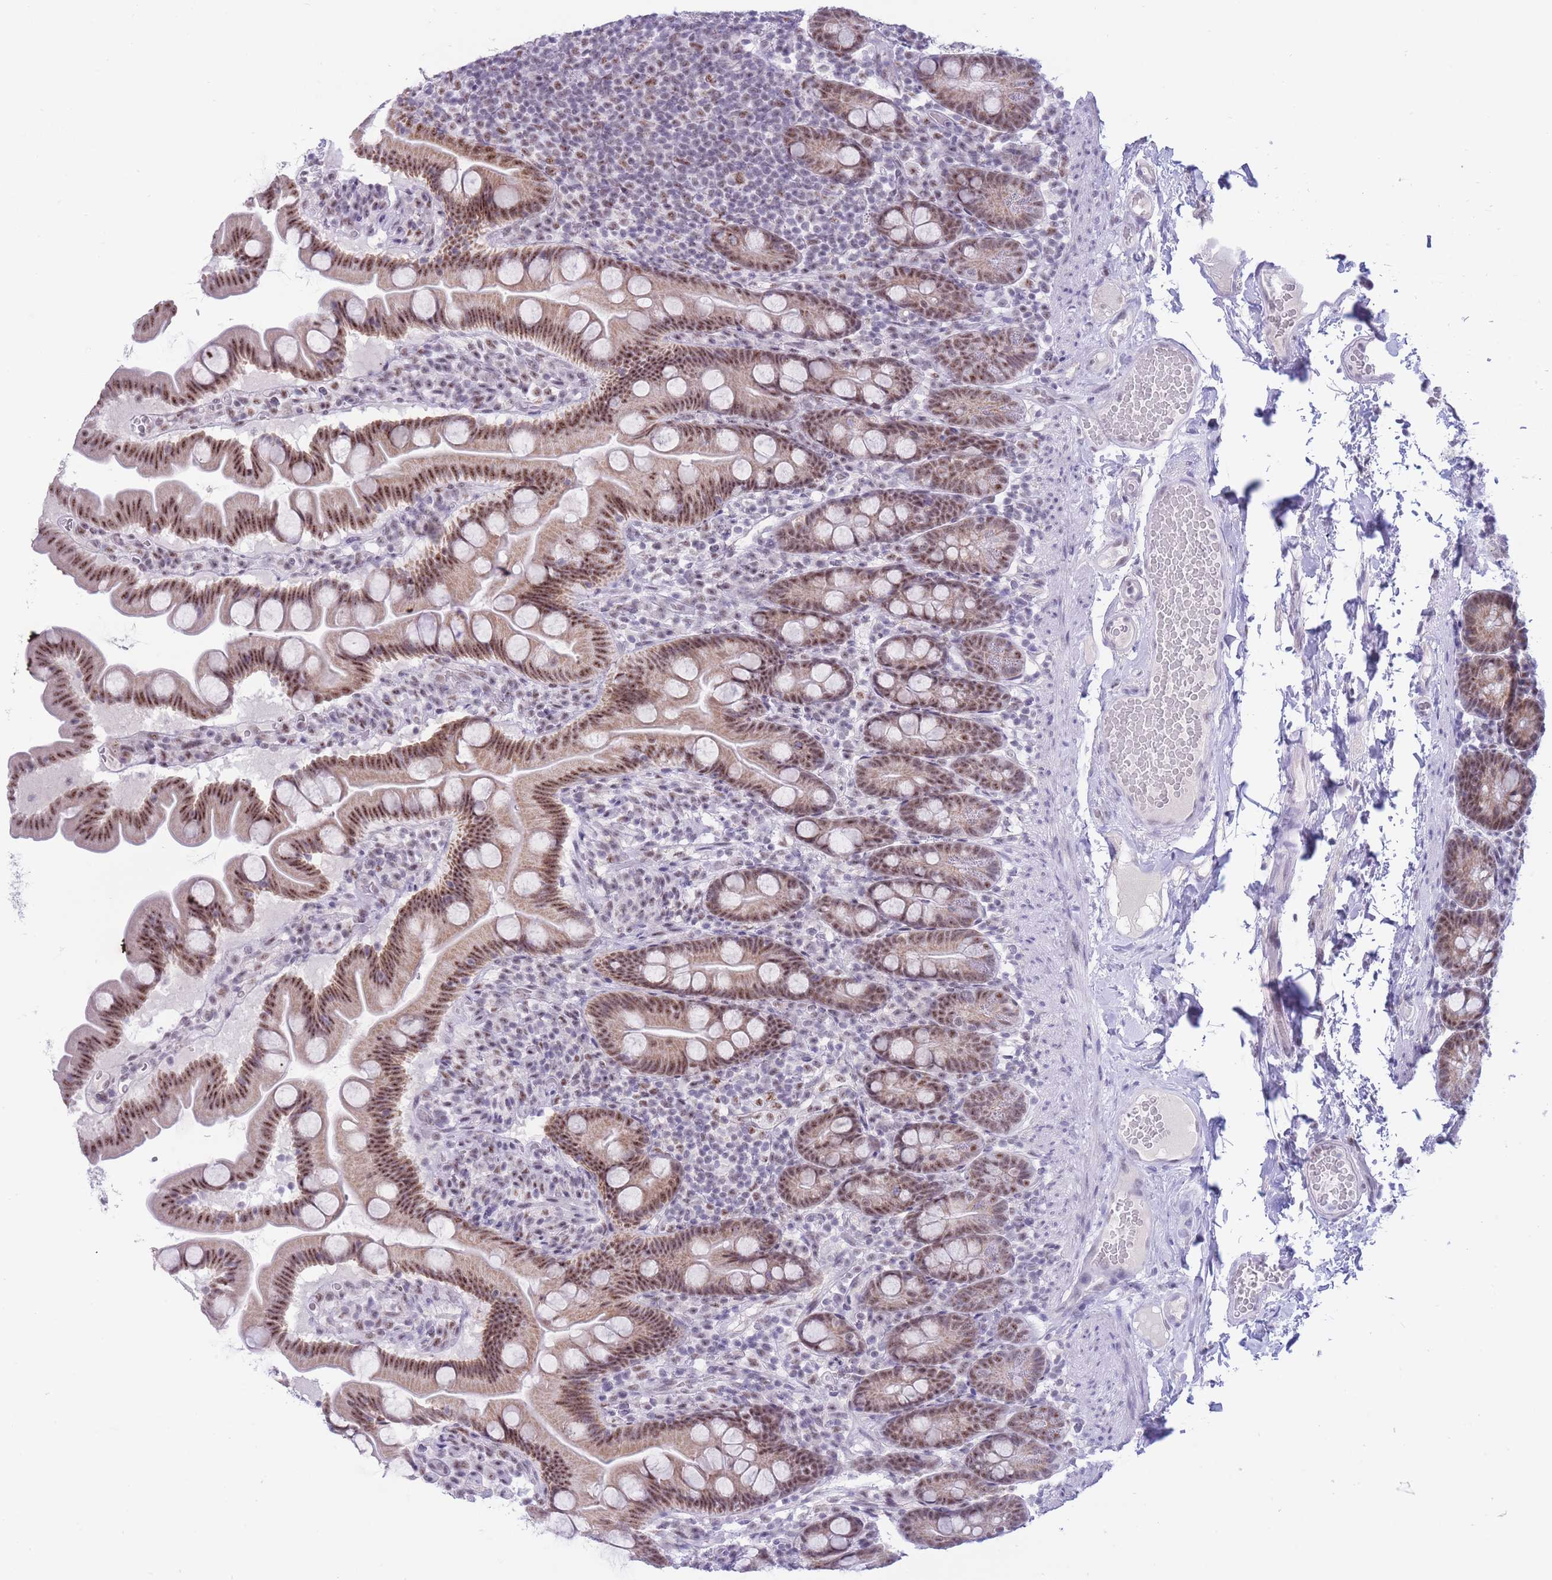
{"staining": {"intensity": "moderate", "quantity": "25%-75%", "location": "nuclear"}, "tissue": "small intestine", "cell_type": "Glandular cells", "image_type": "normal", "snomed": [{"axis": "morphology", "description": "Normal tissue, NOS"}, {"axis": "topography", "description": "Small intestine"}], "caption": "Moderate nuclear staining is present in about 25%-75% of glandular cells in benign small intestine.", "gene": "CYP2B6", "patient": {"sex": "female", "age": 68}}